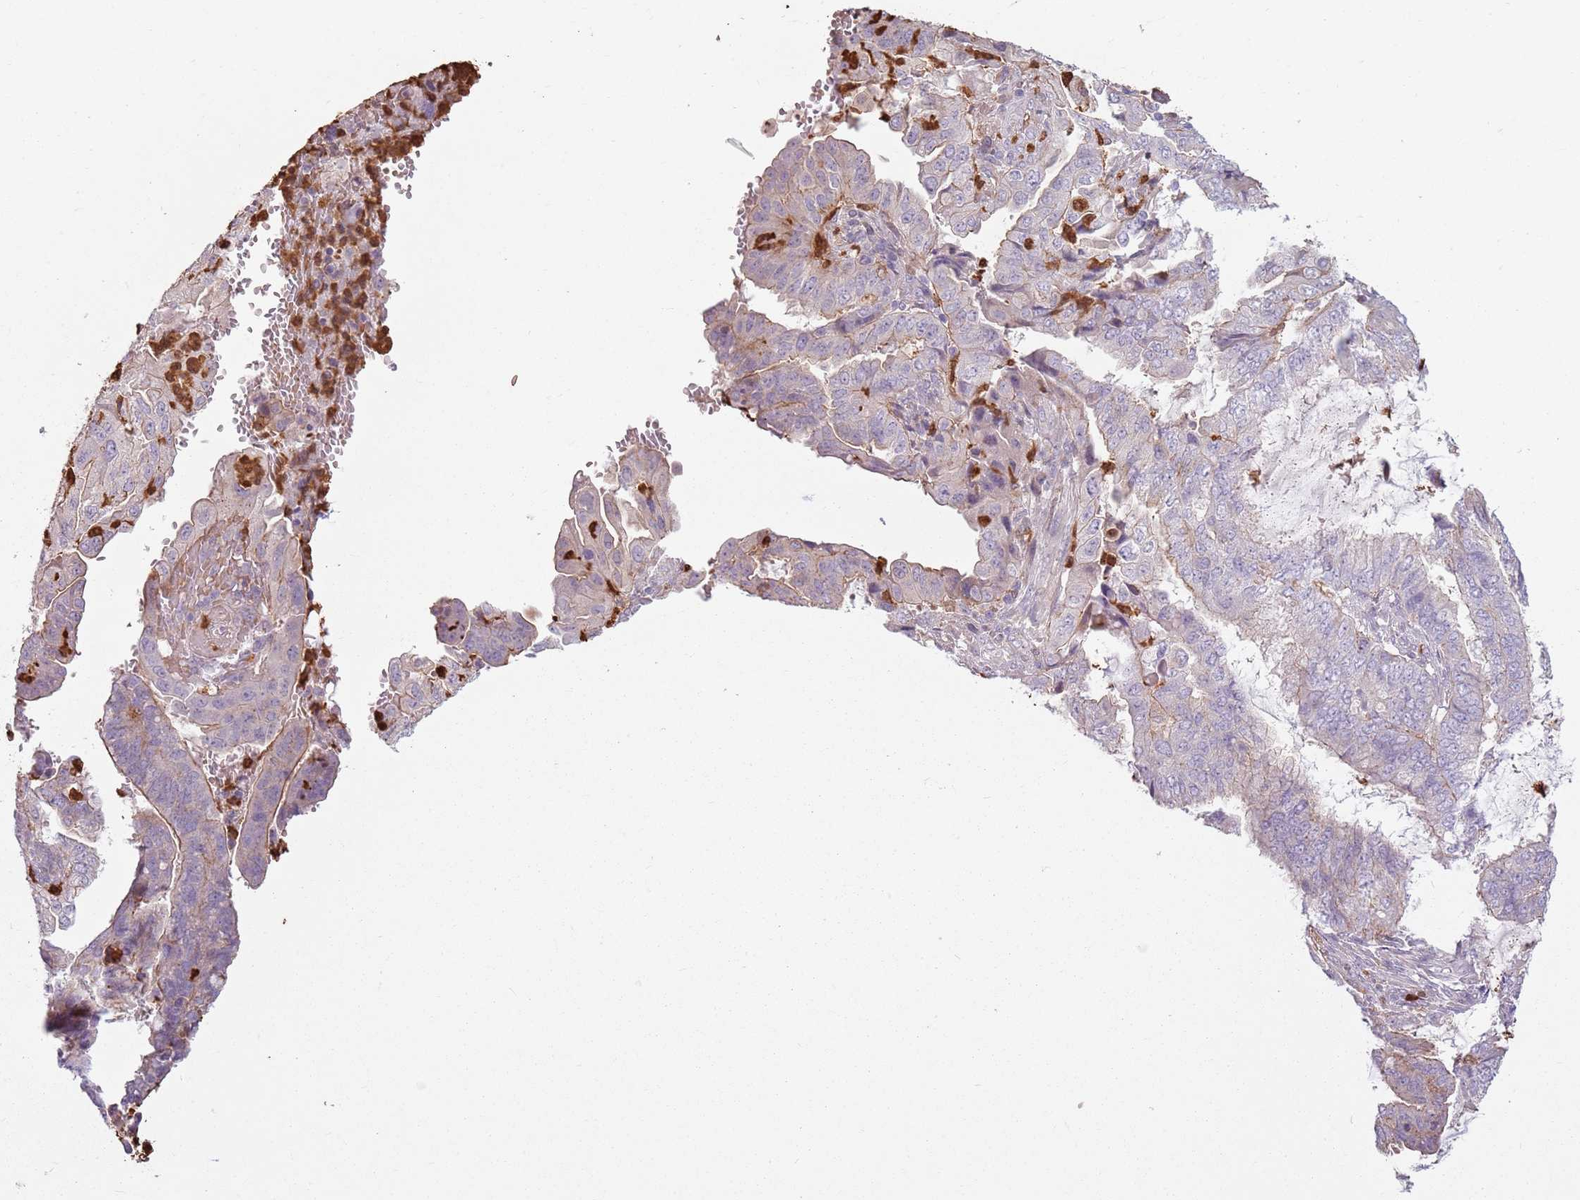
{"staining": {"intensity": "negative", "quantity": "none", "location": "none"}, "tissue": "endometrial cancer", "cell_type": "Tumor cells", "image_type": "cancer", "snomed": [{"axis": "morphology", "description": "Adenocarcinoma, NOS"}, {"axis": "topography", "description": "Endometrium"}], "caption": "Immunohistochemistry (IHC) micrograph of endometrial adenocarcinoma stained for a protein (brown), which displays no staining in tumor cells.", "gene": "SPAG4", "patient": {"sex": "female", "age": 51}}